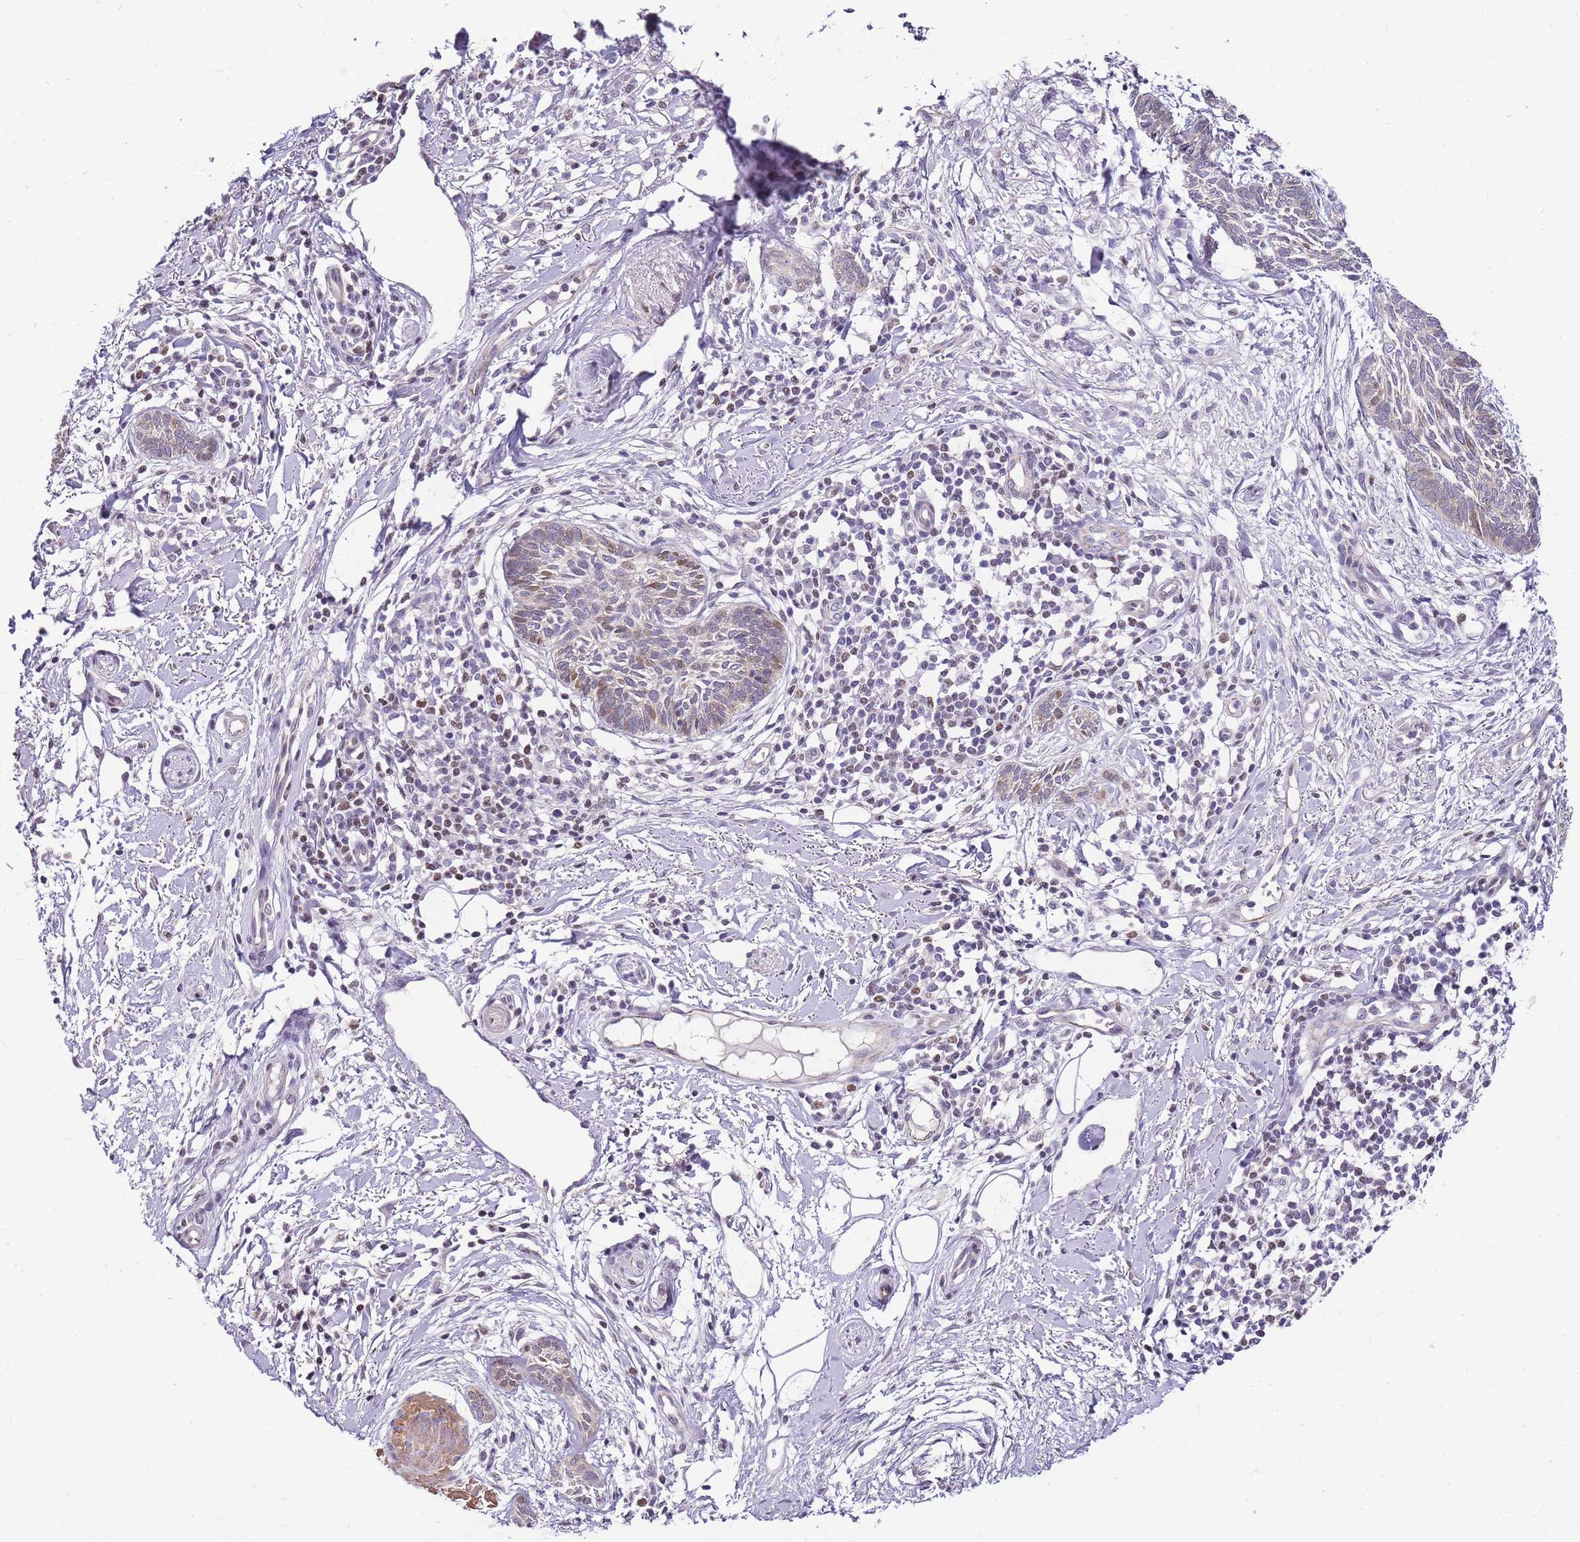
{"staining": {"intensity": "weak", "quantity": "<25%", "location": "nuclear"}, "tissue": "skin cancer", "cell_type": "Tumor cells", "image_type": "cancer", "snomed": [{"axis": "morphology", "description": "Basal cell carcinoma"}, {"axis": "topography", "description": "Skin"}], "caption": "IHC image of neoplastic tissue: human skin basal cell carcinoma stained with DAB (3,3'-diaminobenzidine) reveals no significant protein expression in tumor cells.", "gene": "CLBA1", "patient": {"sex": "female", "age": 81}}